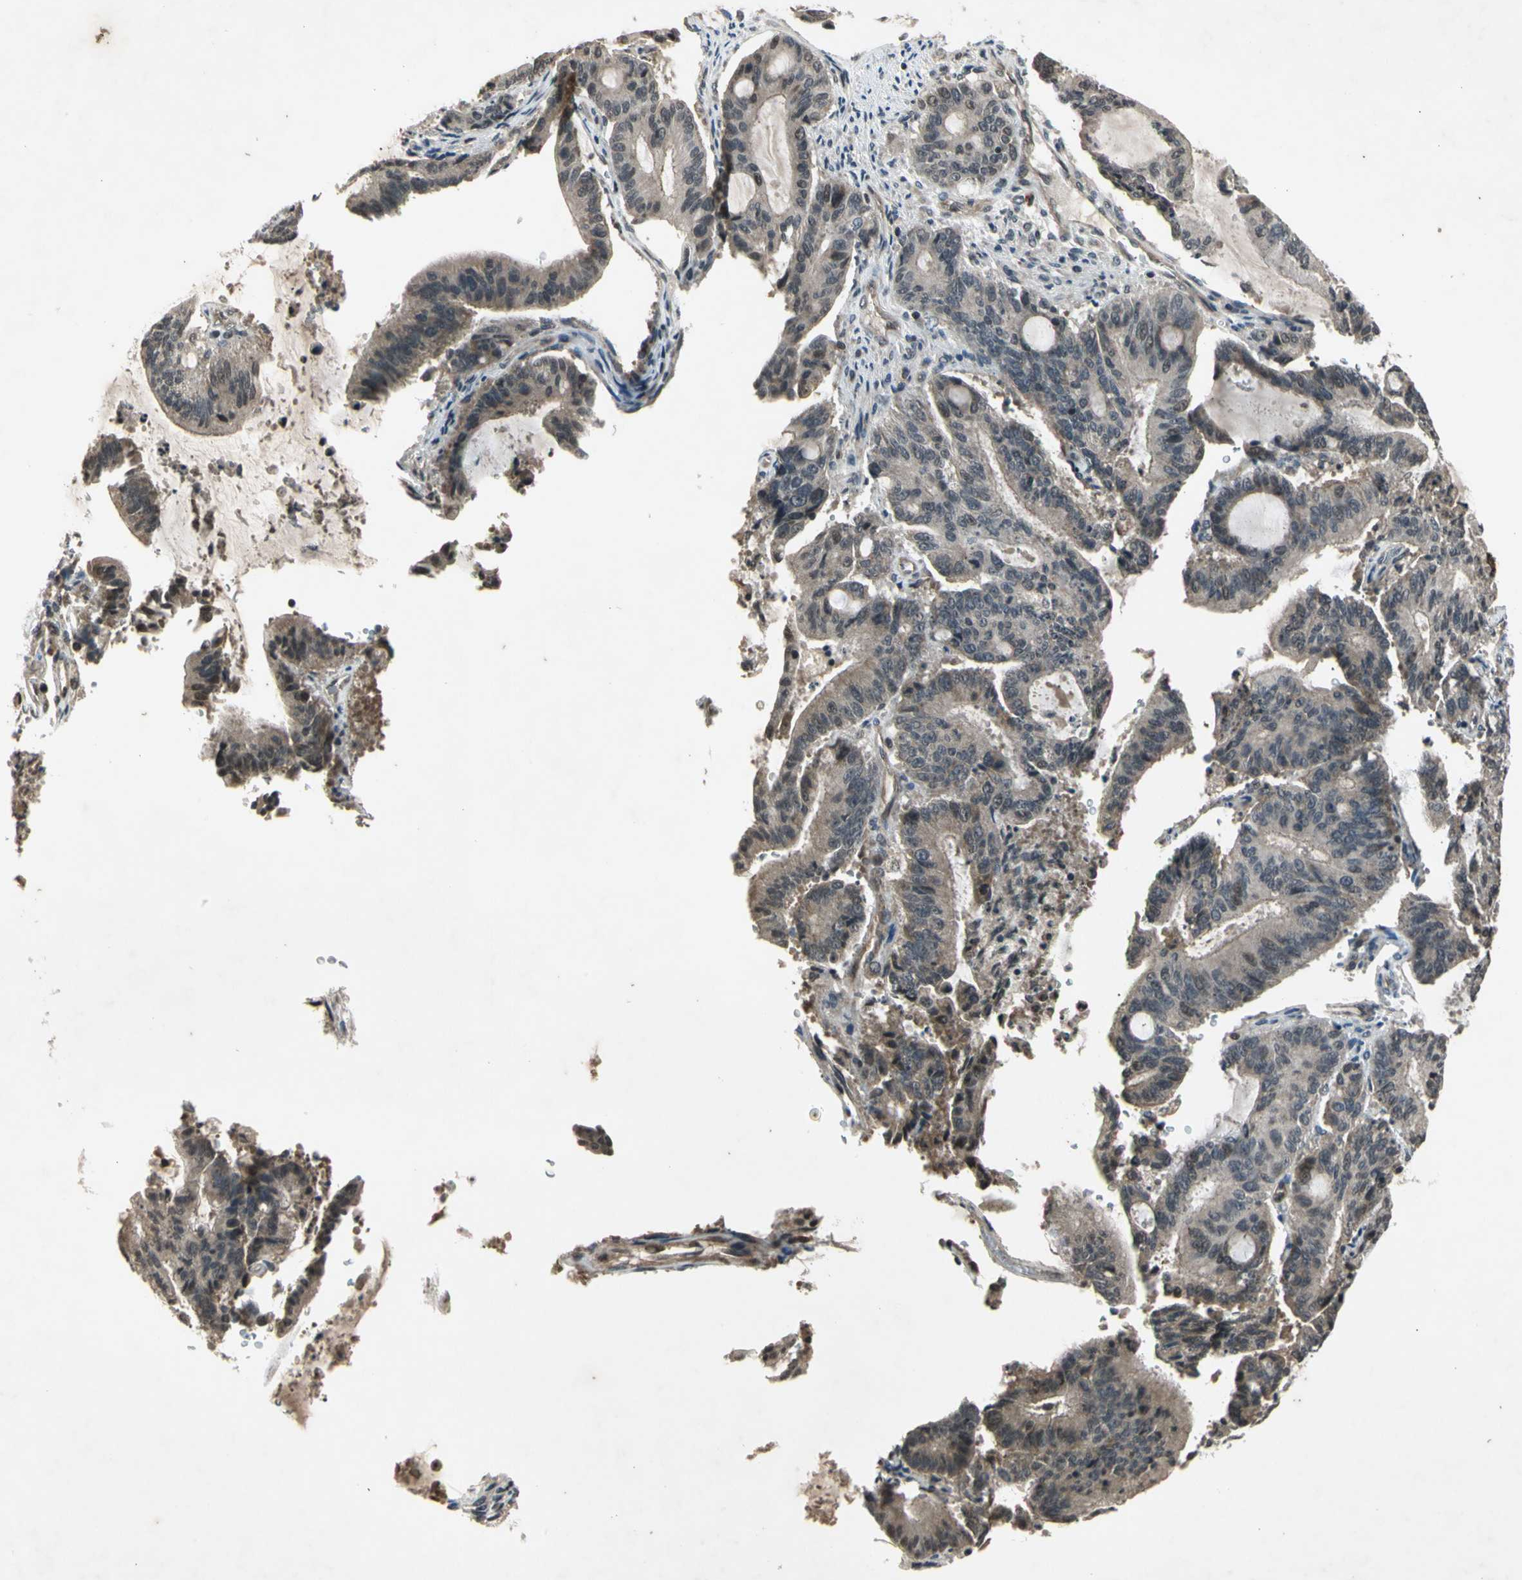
{"staining": {"intensity": "weak", "quantity": "25%-75%", "location": "cytoplasmic/membranous"}, "tissue": "liver cancer", "cell_type": "Tumor cells", "image_type": "cancer", "snomed": [{"axis": "morphology", "description": "Cholangiocarcinoma"}, {"axis": "topography", "description": "Liver"}], "caption": "Immunohistochemical staining of liver cancer shows weak cytoplasmic/membranous protein staining in about 25%-75% of tumor cells.", "gene": "EFNB2", "patient": {"sex": "female", "age": 73}}